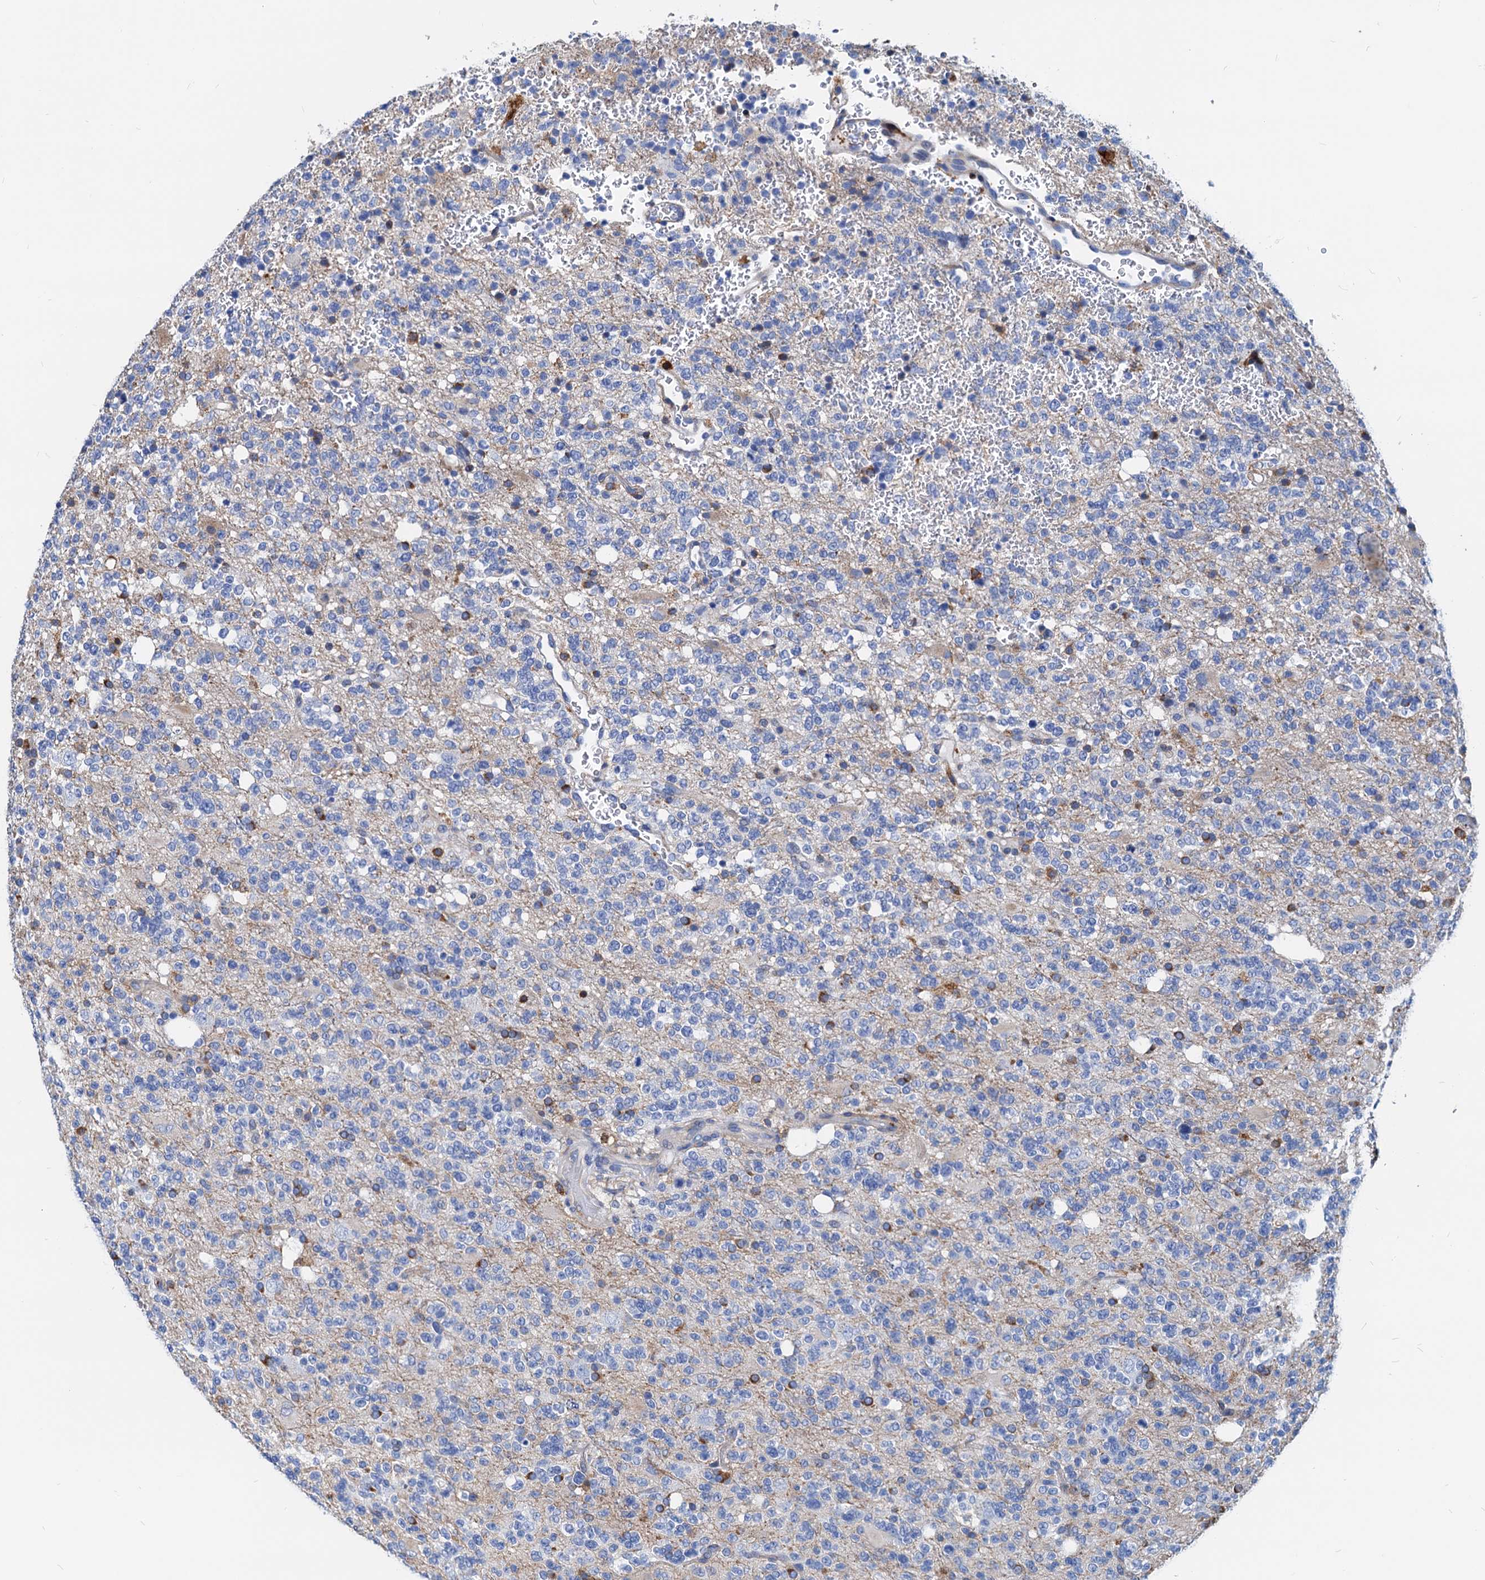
{"staining": {"intensity": "negative", "quantity": "none", "location": "none"}, "tissue": "glioma", "cell_type": "Tumor cells", "image_type": "cancer", "snomed": [{"axis": "morphology", "description": "Glioma, malignant, High grade"}, {"axis": "topography", "description": "Brain"}], "caption": "DAB immunohistochemical staining of human glioma exhibits no significant positivity in tumor cells. (Immunohistochemistry, brightfield microscopy, high magnification).", "gene": "LCP2", "patient": {"sex": "female", "age": 62}}